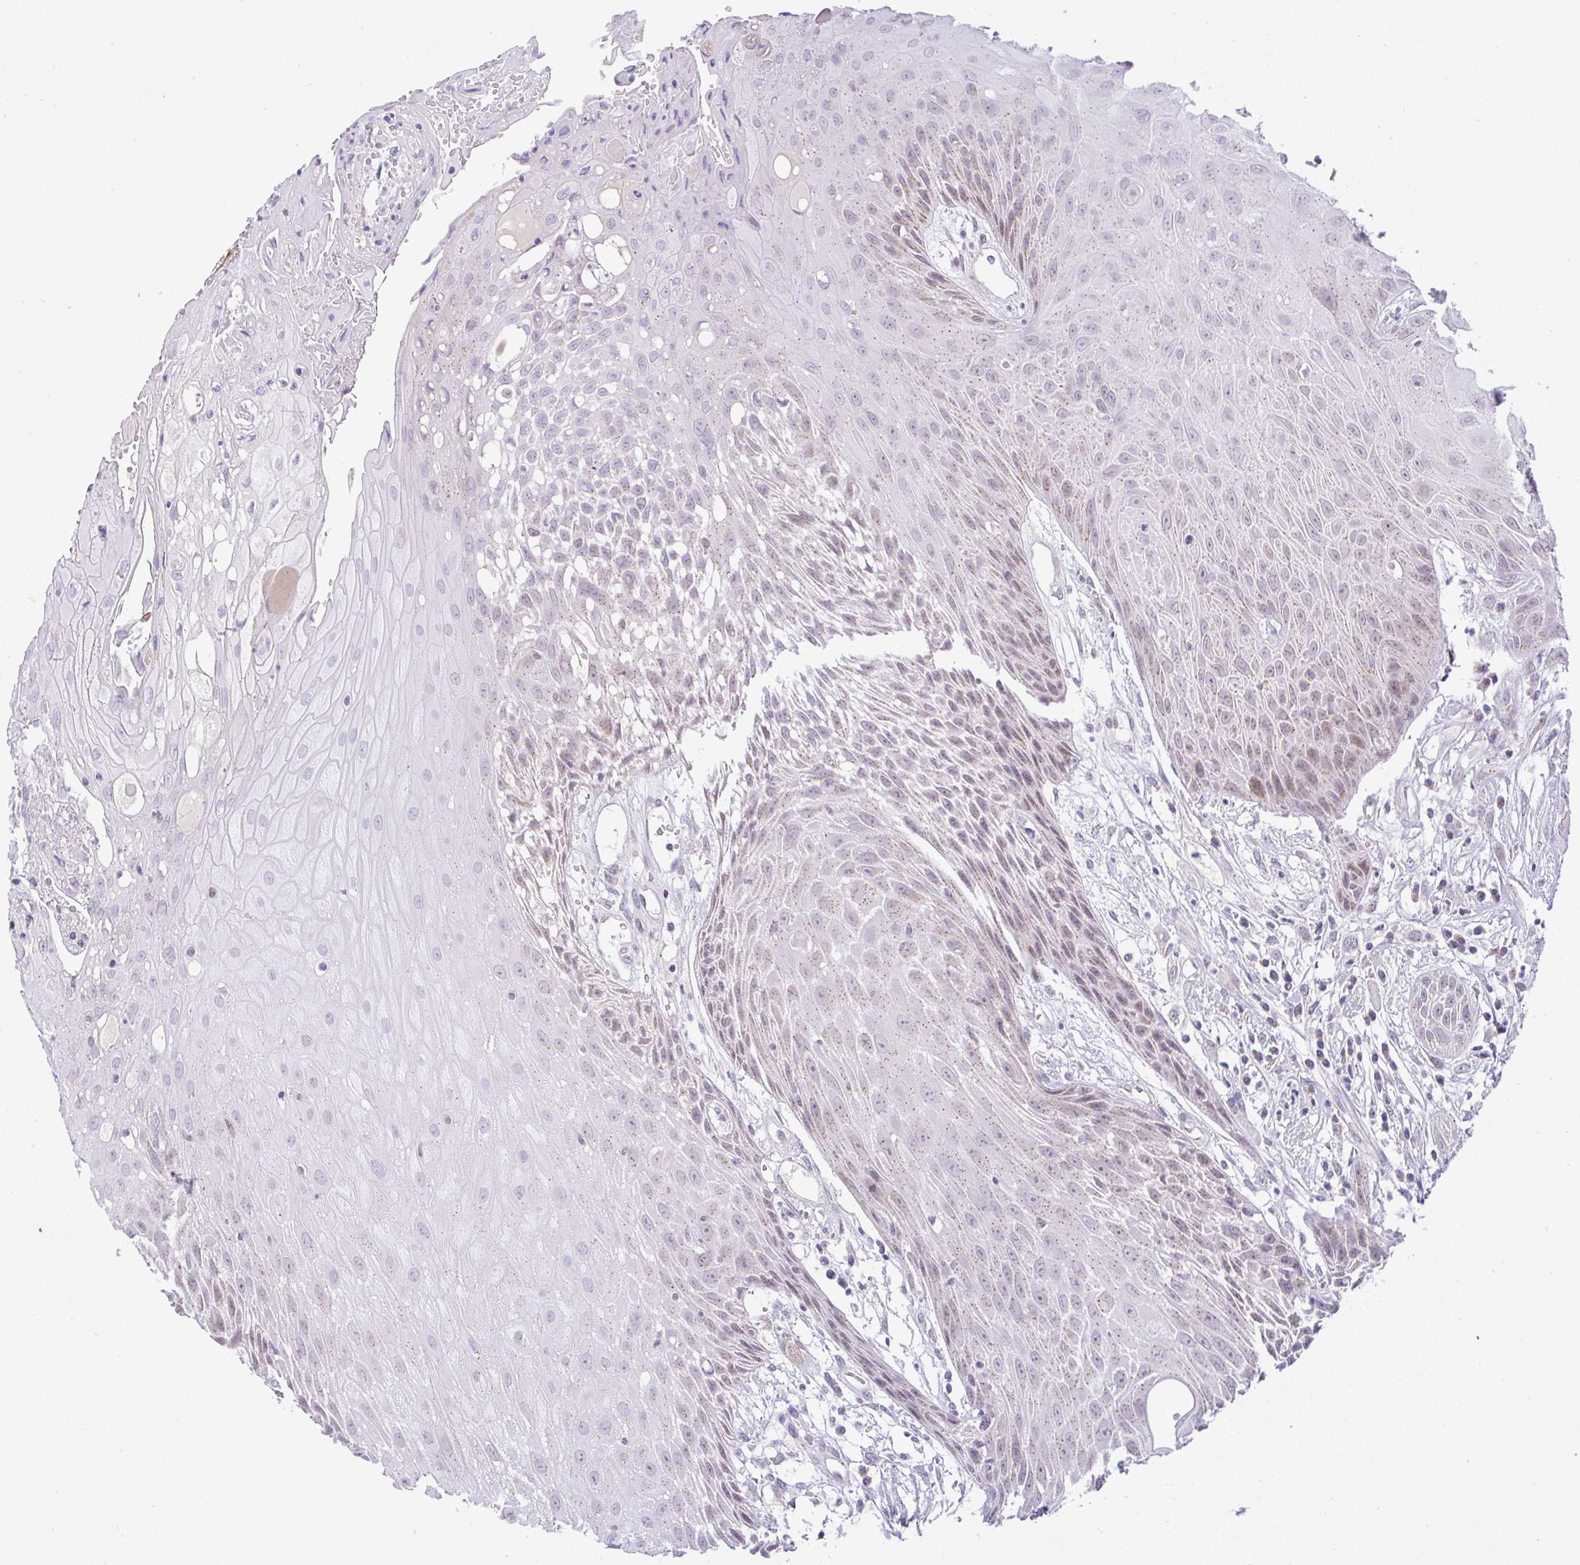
{"staining": {"intensity": "weak", "quantity": "25%-75%", "location": "cytoplasmic/membranous,nuclear"}, "tissue": "head and neck cancer", "cell_type": "Tumor cells", "image_type": "cancer", "snomed": [{"axis": "morphology", "description": "Squamous cell carcinoma, NOS"}, {"axis": "topography", "description": "Head-Neck"}], "caption": "IHC (DAB (3,3'-diaminobenzidine)) staining of head and neck cancer reveals weak cytoplasmic/membranous and nuclear protein staining in about 25%-75% of tumor cells. The protein is shown in brown color, while the nuclei are stained blue.", "gene": "FAM177A1", "patient": {"sex": "female", "age": 73}}